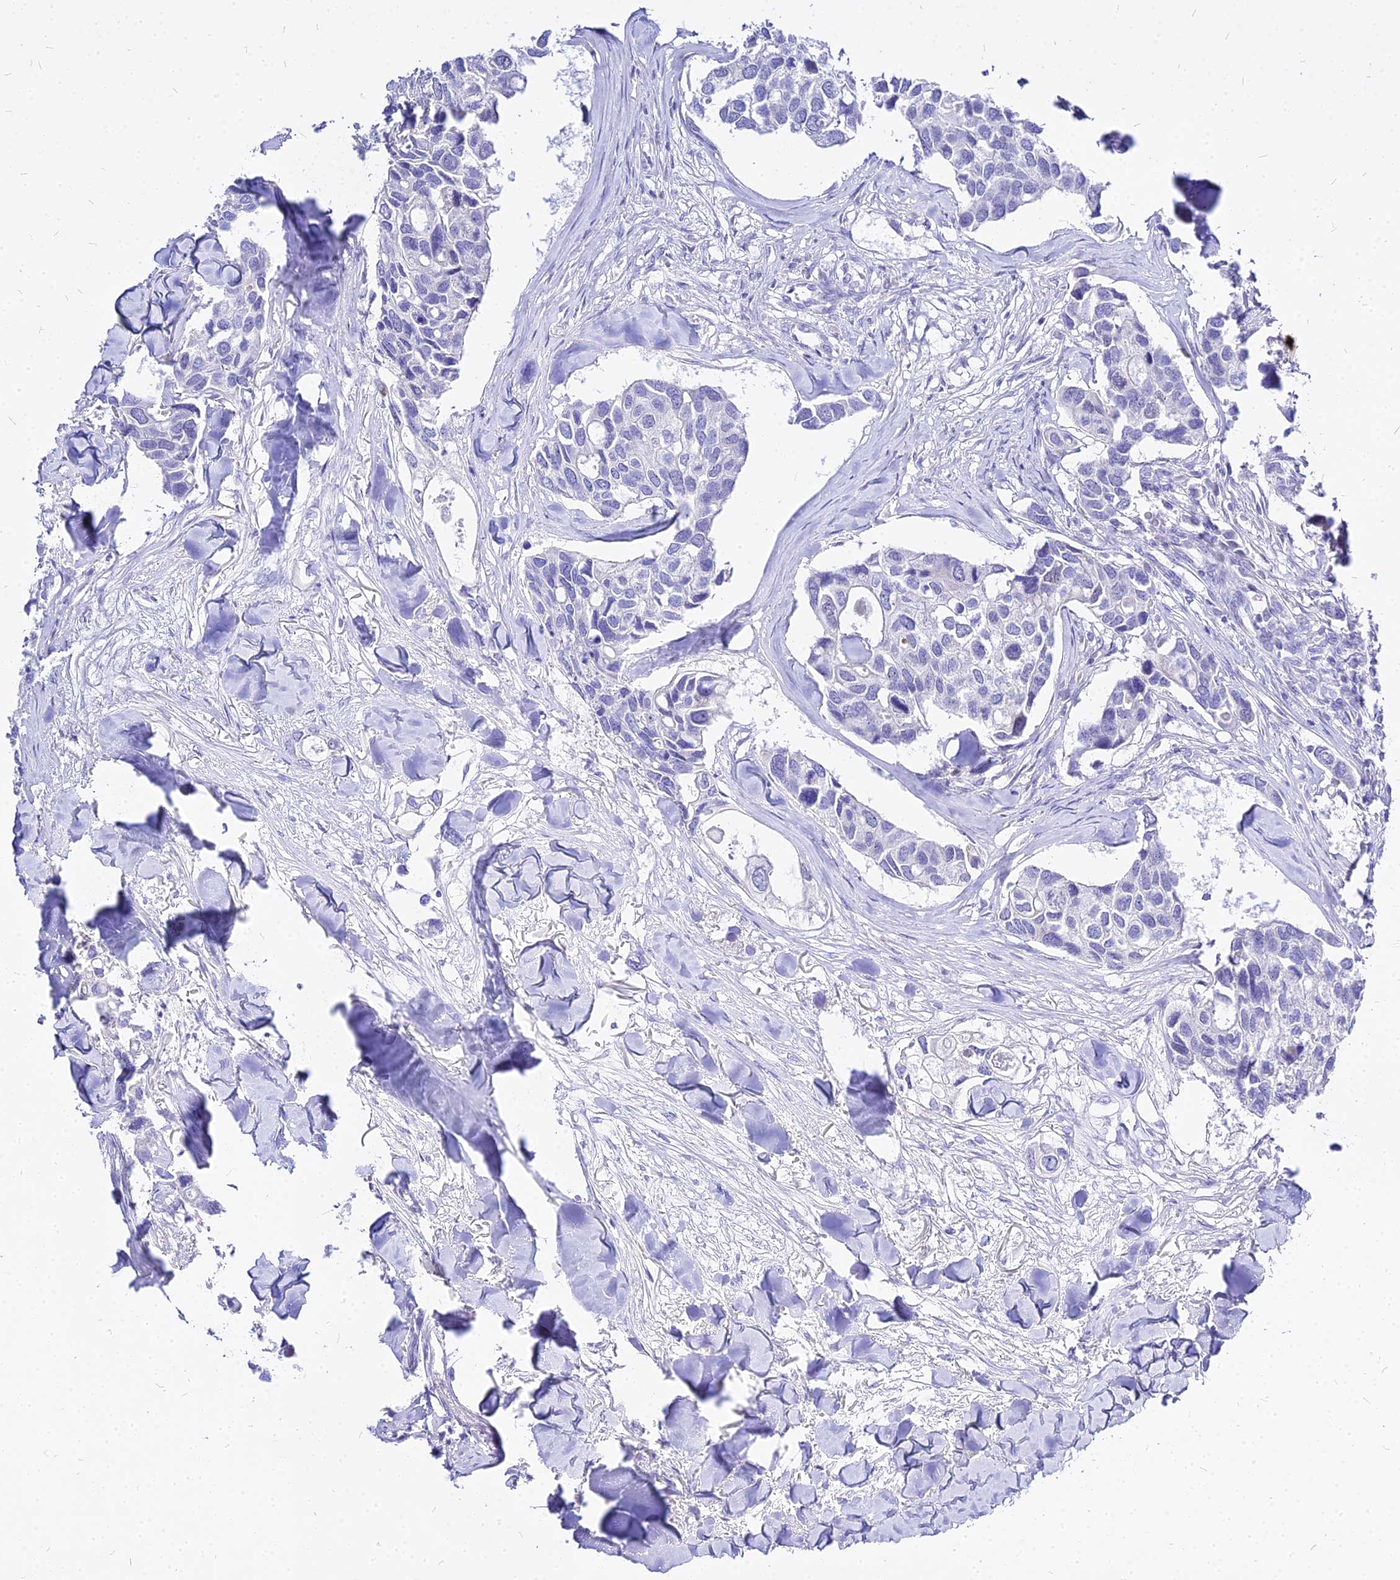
{"staining": {"intensity": "negative", "quantity": "none", "location": "none"}, "tissue": "breast cancer", "cell_type": "Tumor cells", "image_type": "cancer", "snomed": [{"axis": "morphology", "description": "Duct carcinoma"}, {"axis": "topography", "description": "Breast"}], "caption": "Tumor cells are negative for protein expression in human breast intraductal carcinoma.", "gene": "CARD18", "patient": {"sex": "female", "age": 83}}